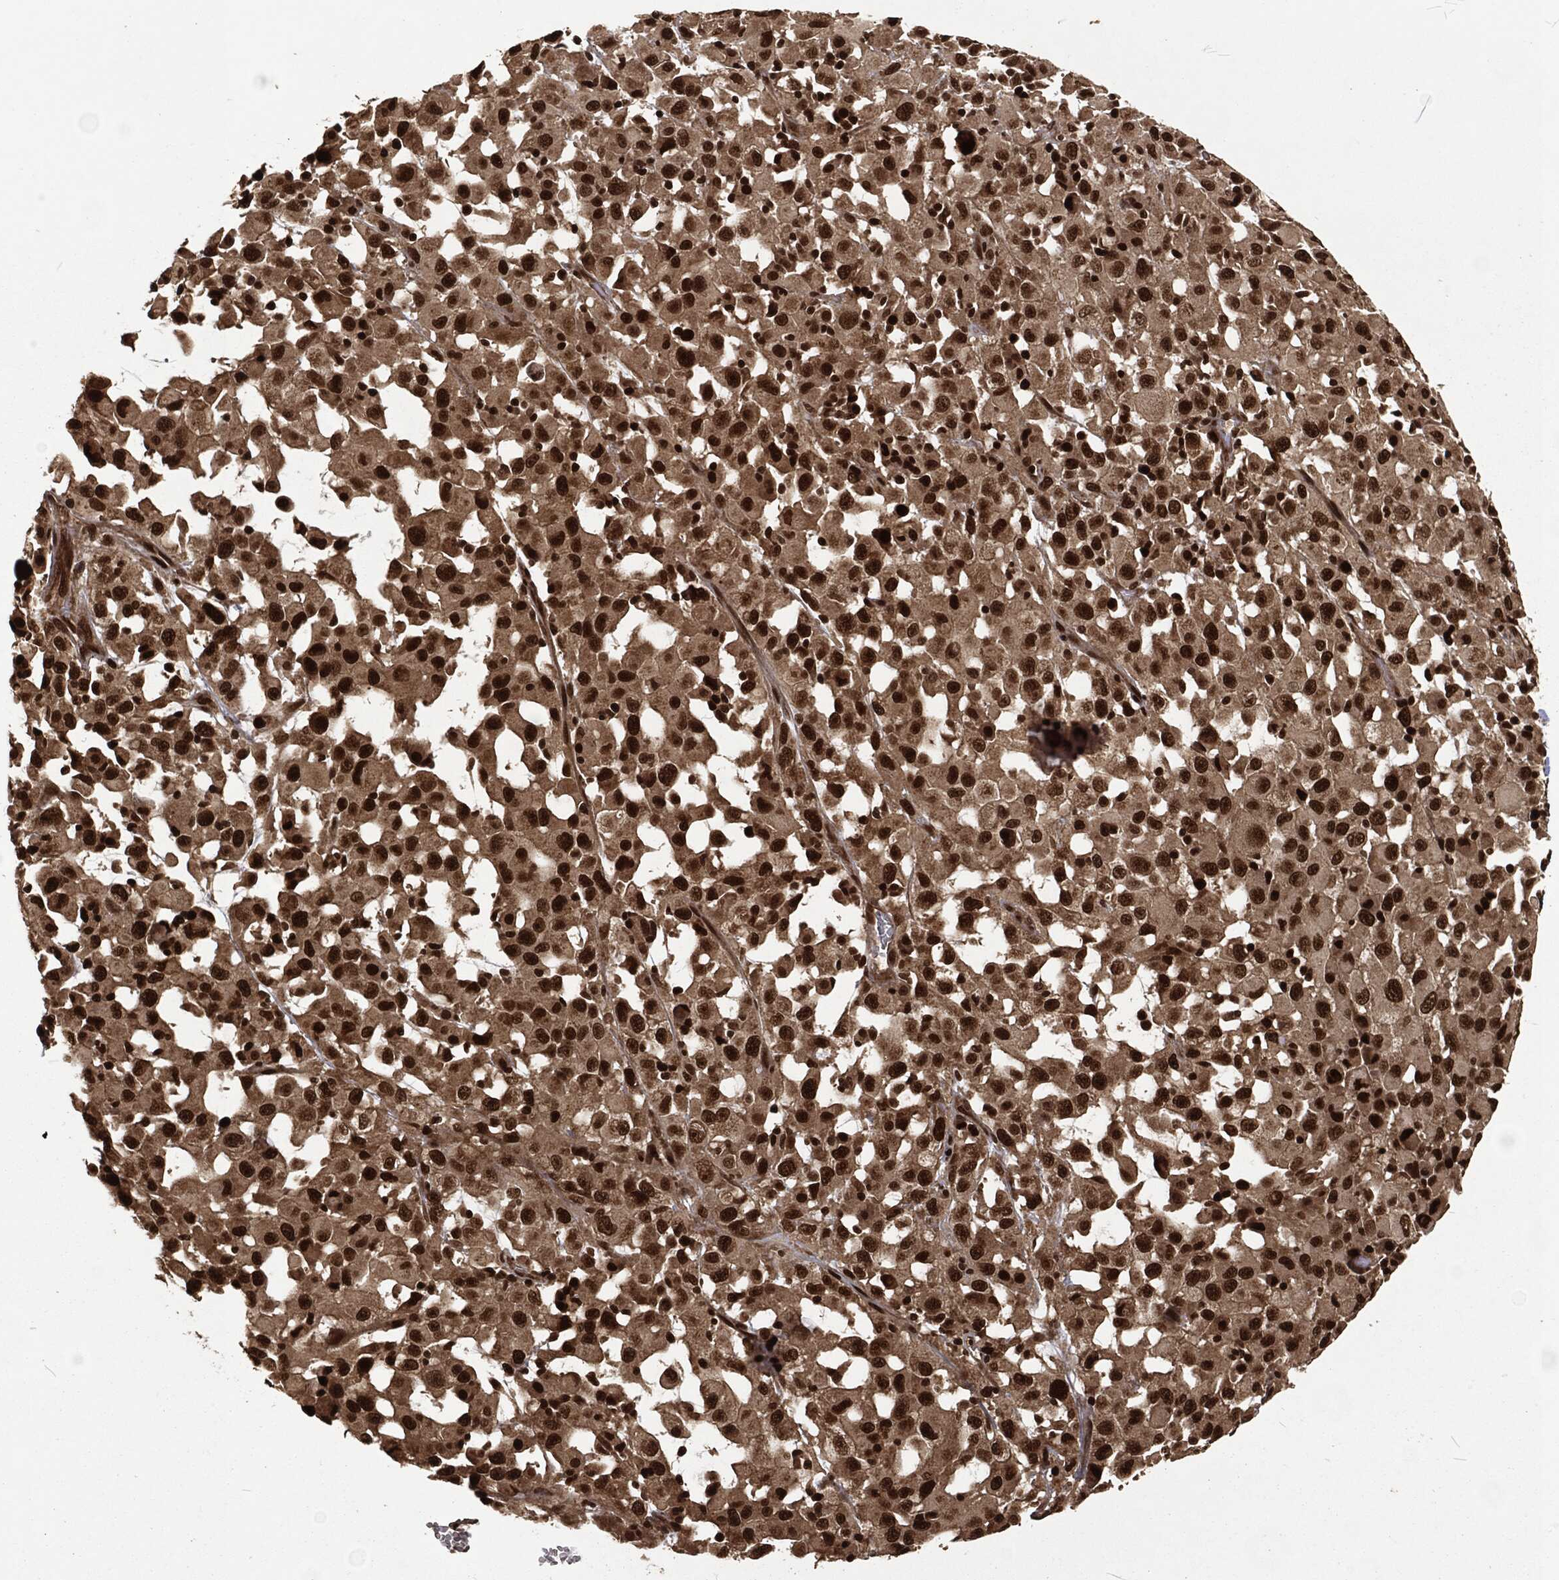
{"staining": {"intensity": "strong", "quantity": ">75%", "location": "nuclear"}, "tissue": "melanoma", "cell_type": "Tumor cells", "image_type": "cancer", "snomed": [{"axis": "morphology", "description": "Malignant melanoma, Metastatic site"}, {"axis": "topography", "description": "Lymph node"}], "caption": "An immunohistochemistry (IHC) histopathology image of tumor tissue is shown. Protein staining in brown highlights strong nuclear positivity in malignant melanoma (metastatic site) within tumor cells.", "gene": "NGRN", "patient": {"sex": "male", "age": 50}}